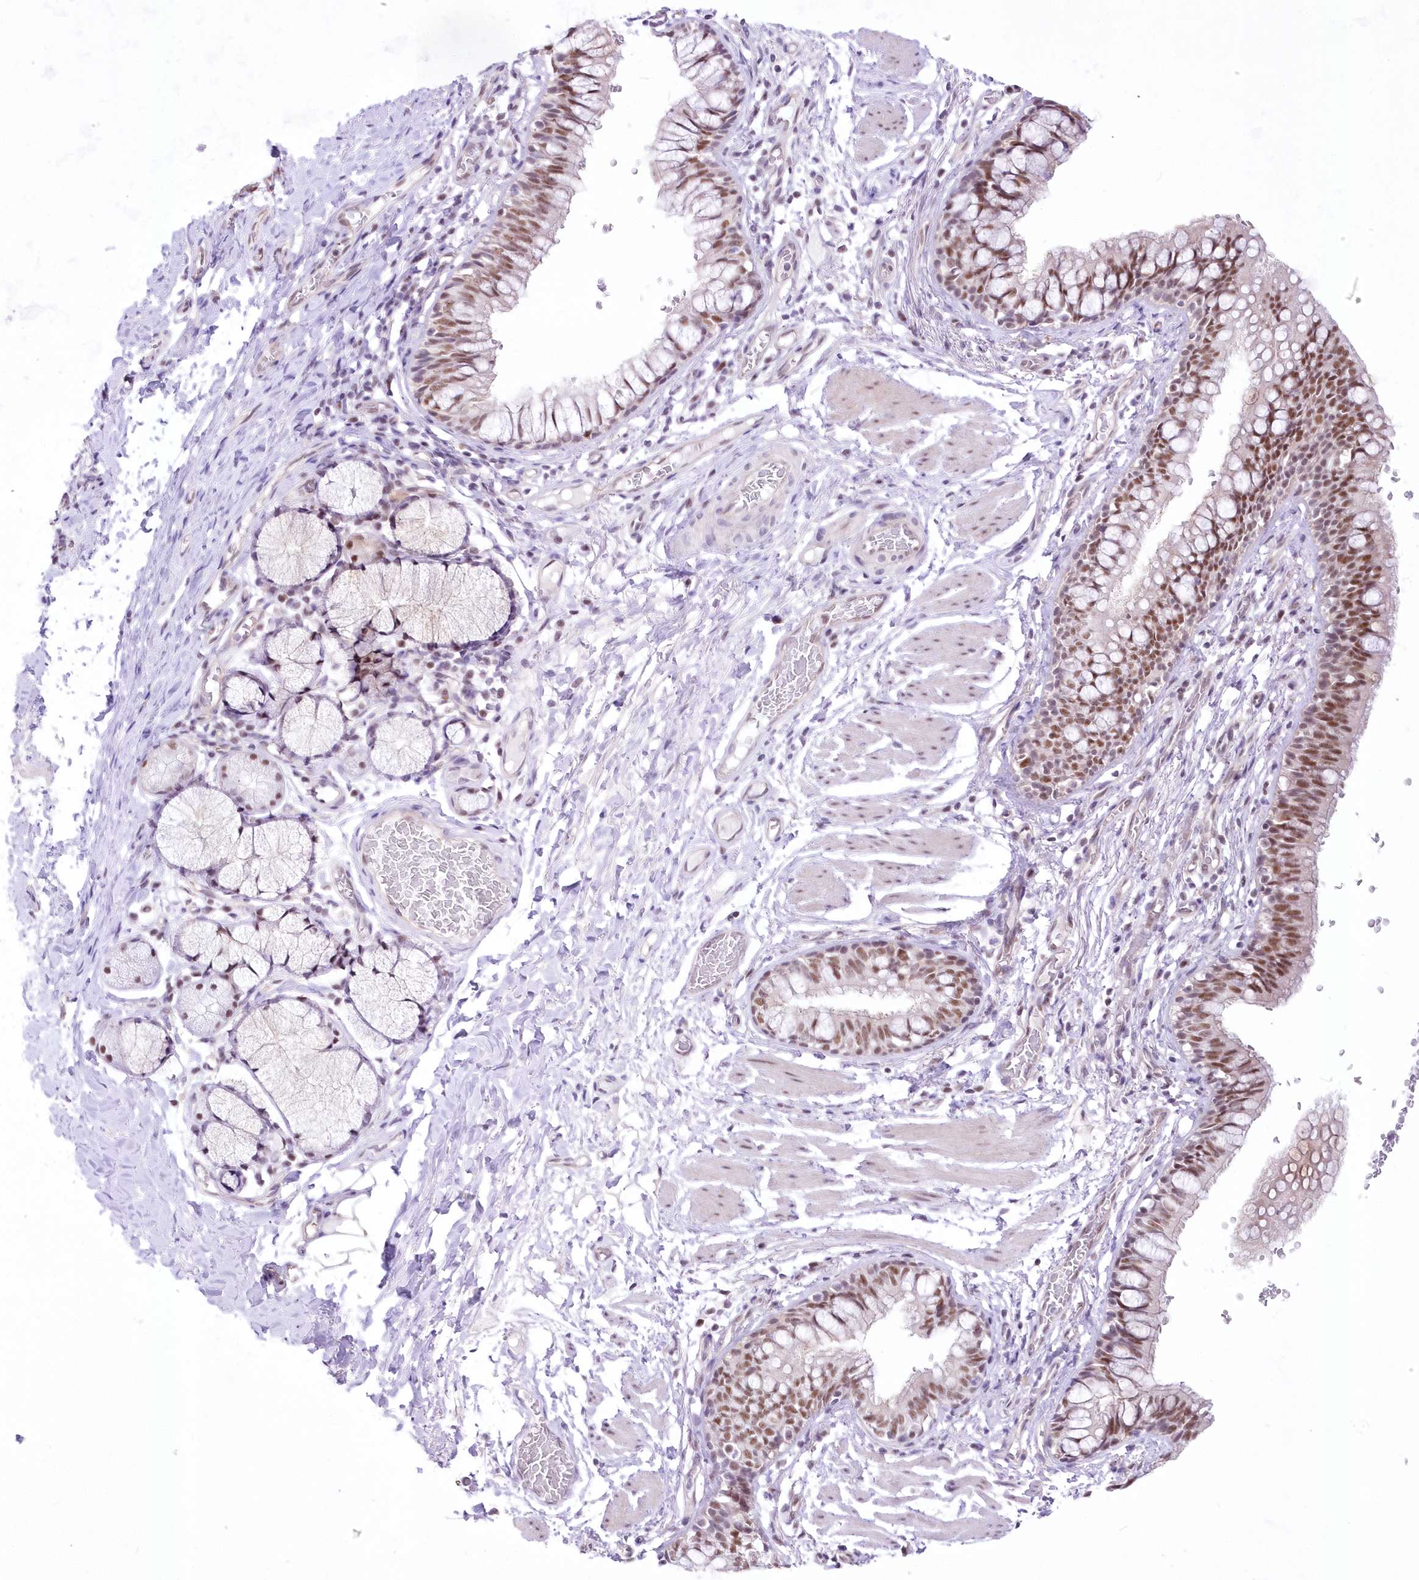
{"staining": {"intensity": "moderate", "quantity": ">75%", "location": "nuclear"}, "tissue": "bronchus", "cell_type": "Respiratory epithelial cells", "image_type": "normal", "snomed": [{"axis": "morphology", "description": "Normal tissue, NOS"}, {"axis": "topography", "description": "Cartilage tissue"}, {"axis": "topography", "description": "Bronchus"}], "caption": "This photomicrograph demonstrates normal bronchus stained with IHC to label a protein in brown. The nuclear of respiratory epithelial cells show moderate positivity for the protein. Nuclei are counter-stained blue.", "gene": "NSUN2", "patient": {"sex": "female", "age": 36}}